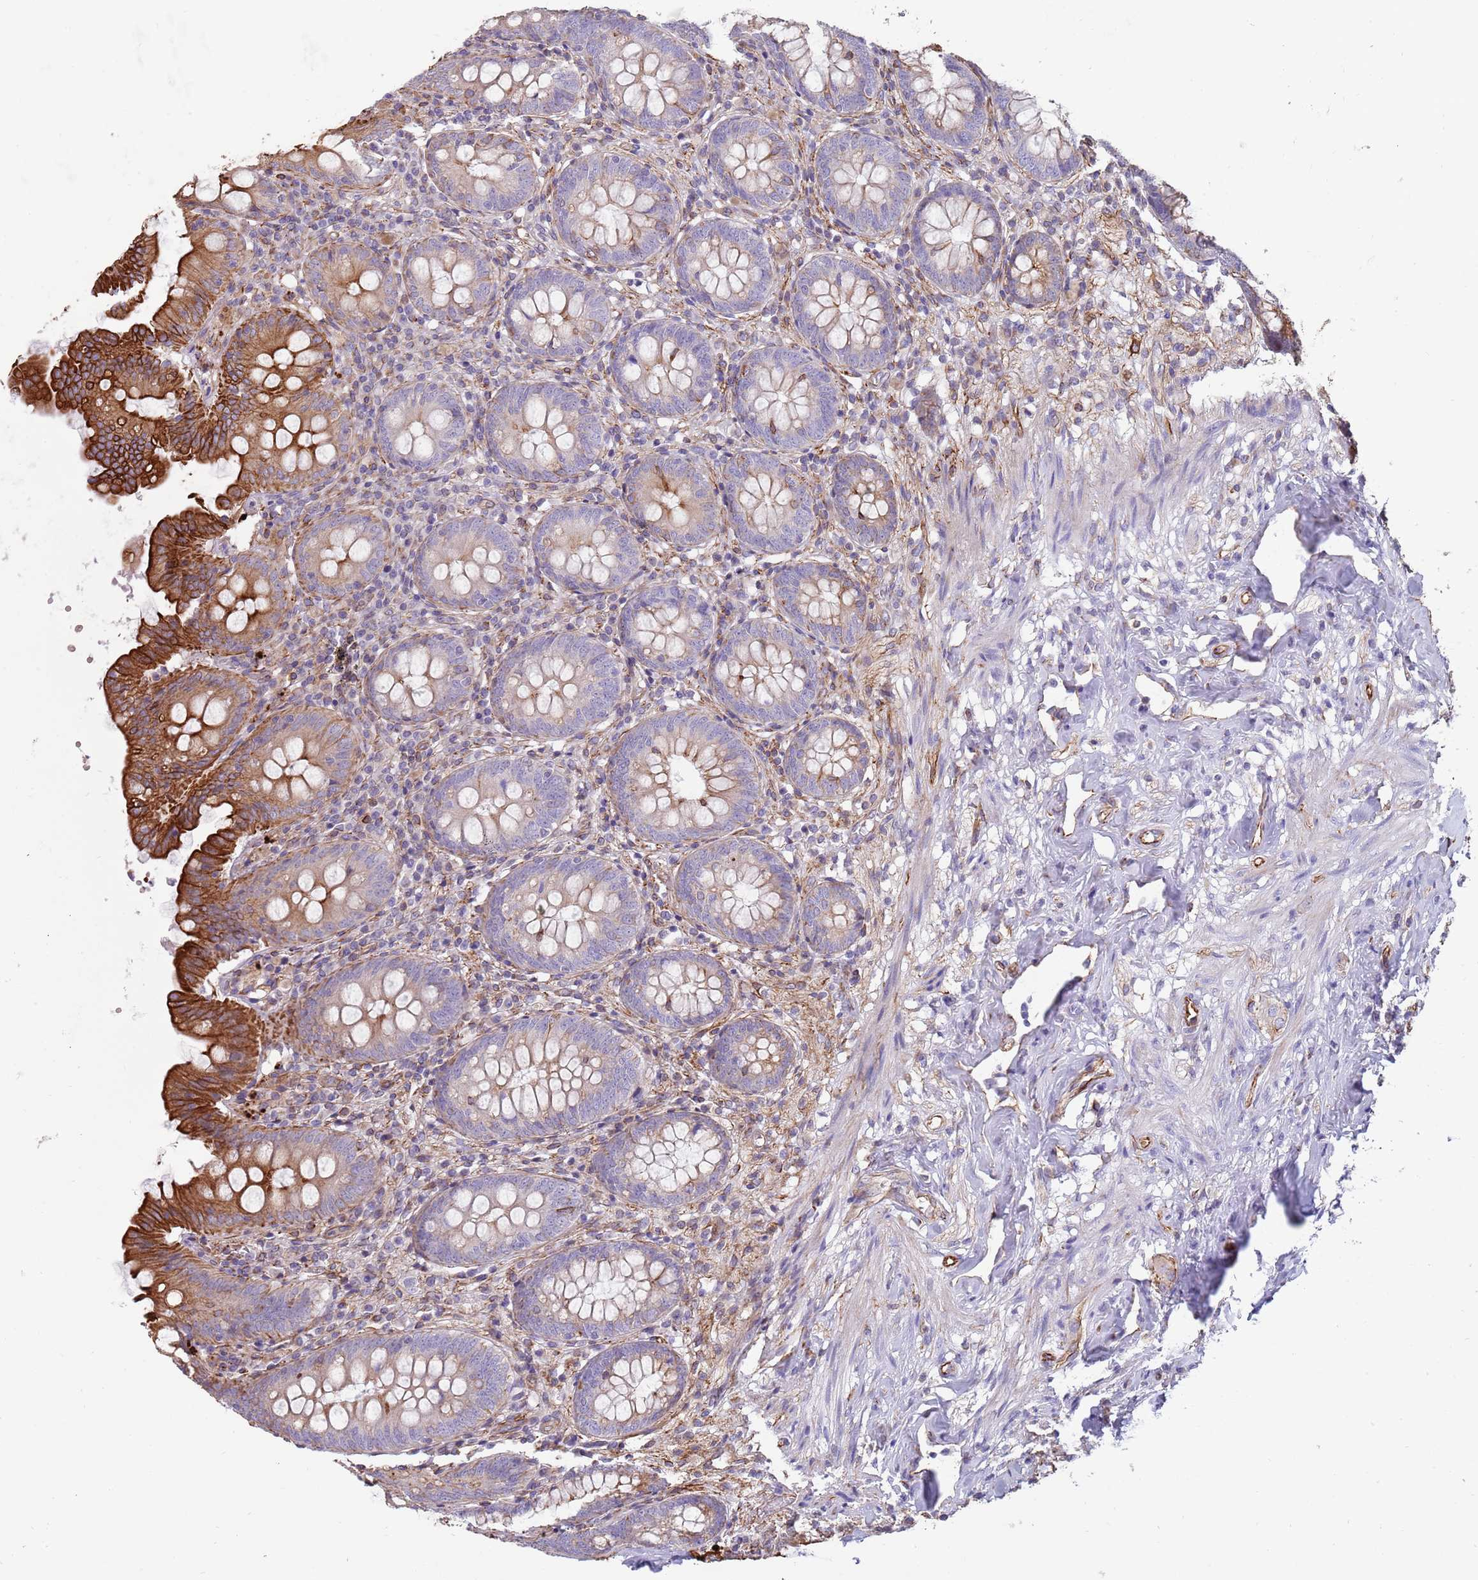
{"staining": {"intensity": "strong", "quantity": "25%-75%", "location": "cytoplasmic/membranous"}, "tissue": "appendix", "cell_type": "Glandular cells", "image_type": "normal", "snomed": [{"axis": "morphology", "description": "Normal tissue, NOS"}, {"axis": "topography", "description": "Appendix"}], "caption": "A high amount of strong cytoplasmic/membranous expression is seen in approximately 25%-75% of glandular cells in benign appendix. (DAB (3,3'-diaminobenzidine) IHC, brown staining for protein, blue staining for nuclei).", "gene": "MOGAT1", "patient": {"sex": "female", "age": 54}}